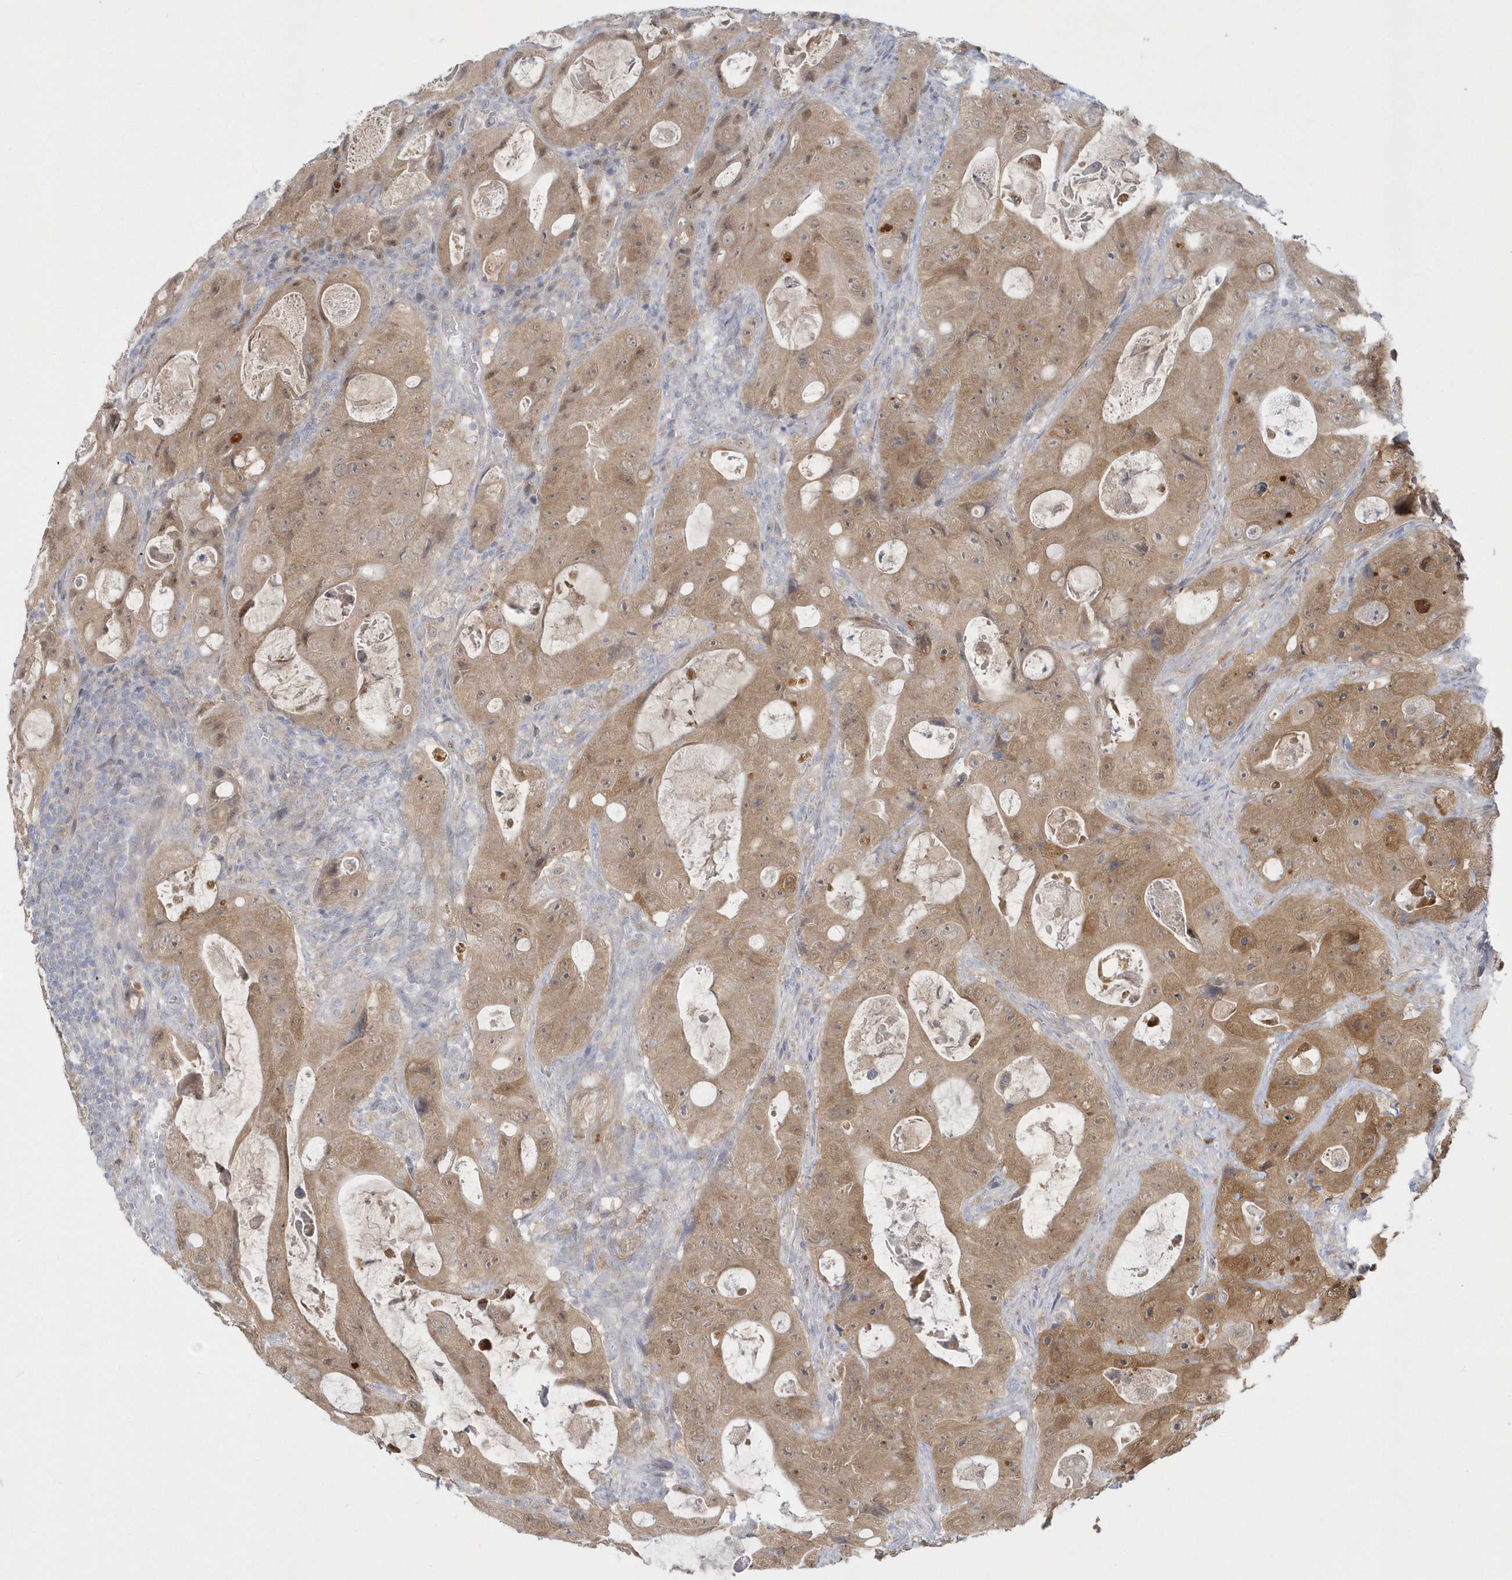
{"staining": {"intensity": "moderate", "quantity": ">75%", "location": "cytoplasmic/membranous"}, "tissue": "colorectal cancer", "cell_type": "Tumor cells", "image_type": "cancer", "snomed": [{"axis": "morphology", "description": "Adenocarcinoma, NOS"}, {"axis": "topography", "description": "Colon"}], "caption": "IHC (DAB) staining of human colorectal cancer (adenocarcinoma) displays moderate cytoplasmic/membranous protein expression in about >75% of tumor cells.", "gene": "PCBD1", "patient": {"sex": "female", "age": 46}}